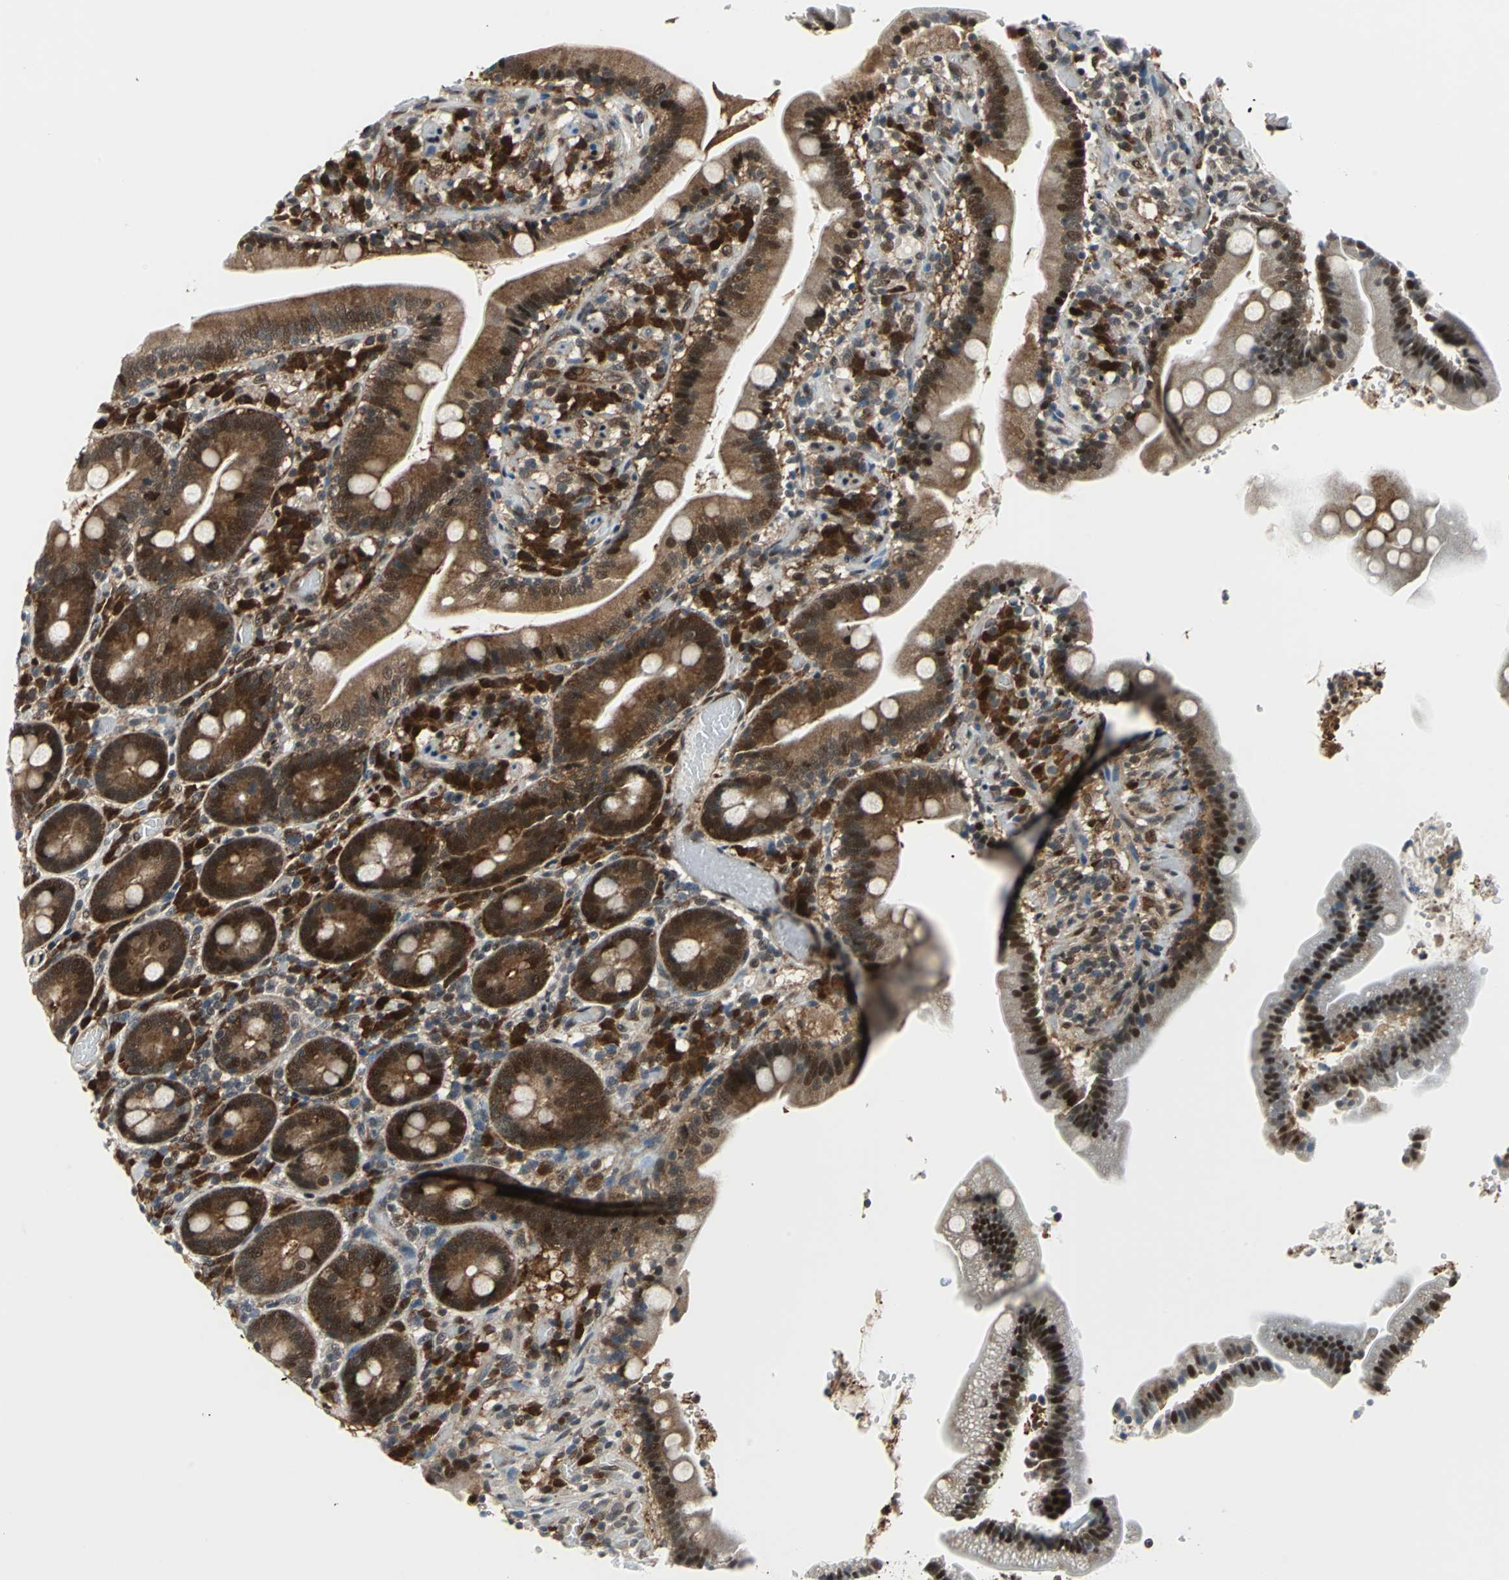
{"staining": {"intensity": "strong", "quantity": ">75%", "location": "cytoplasmic/membranous,nuclear"}, "tissue": "duodenum", "cell_type": "Glandular cells", "image_type": "normal", "snomed": [{"axis": "morphology", "description": "Normal tissue, NOS"}, {"axis": "topography", "description": "Duodenum"}], "caption": "Protein expression by IHC reveals strong cytoplasmic/membranous,nuclear expression in approximately >75% of glandular cells in benign duodenum.", "gene": "POLR3K", "patient": {"sex": "male", "age": 66}}